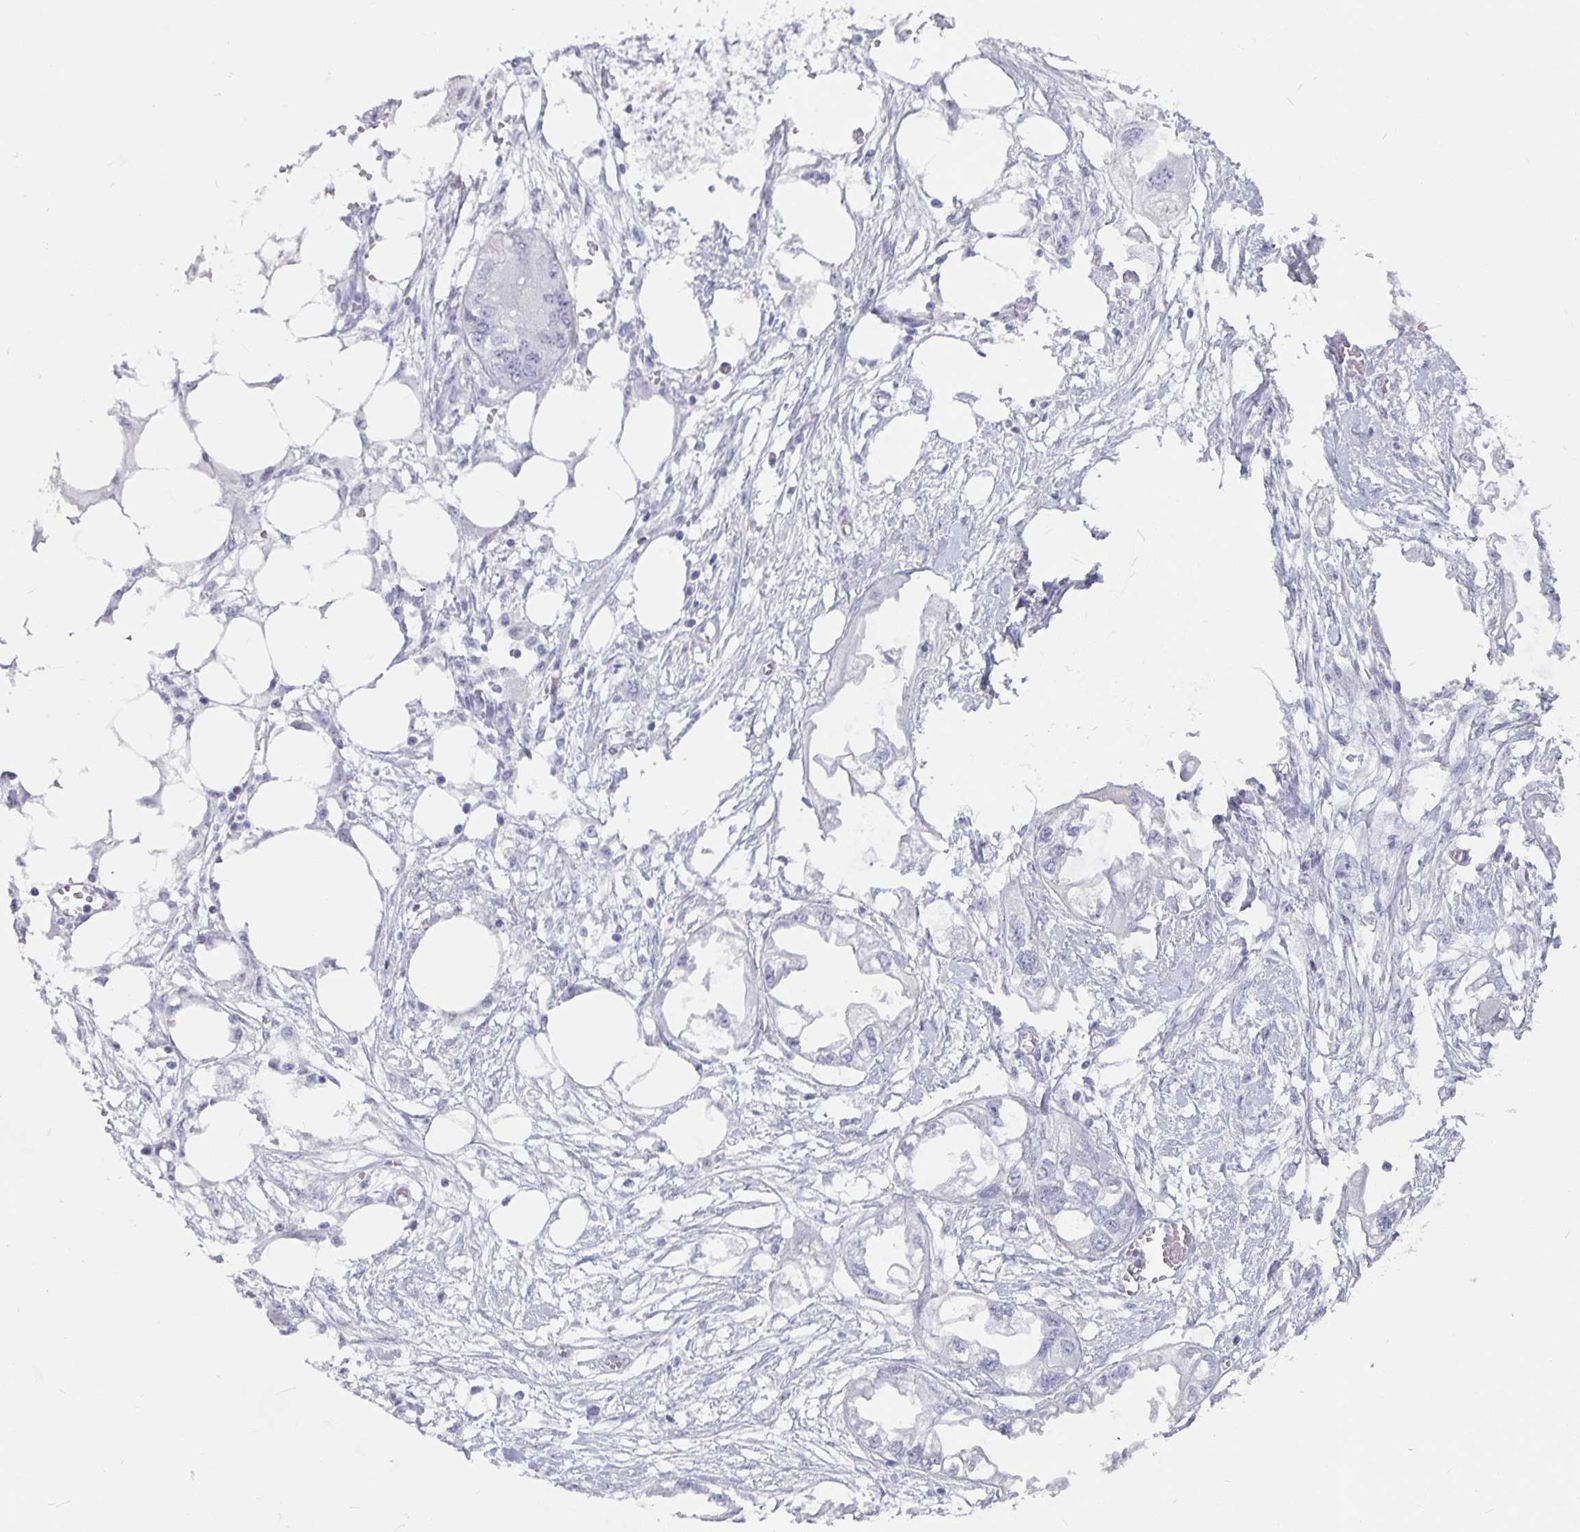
{"staining": {"intensity": "negative", "quantity": "none", "location": "none"}, "tissue": "endometrial cancer", "cell_type": "Tumor cells", "image_type": "cancer", "snomed": [{"axis": "morphology", "description": "Adenocarcinoma, NOS"}, {"axis": "morphology", "description": "Adenocarcinoma, metastatic, NOS"}, {"axis": "topography", "description": "Adipose tissue"}, {"axis": "topography", "description": "Endometrium"}], "caption": "Tumor cells are negative for brown protein staining in adenocarcinoma (endometrial). The staining was performed using DAB (3,3'-diaminobenzidine) to visualize the protein expression in brown, while the nuclei were stained in blue with hematoxylin (Magnification: 20x).", "gene": "OLIG2", "patient": {"sex": "female", "age": 67}}